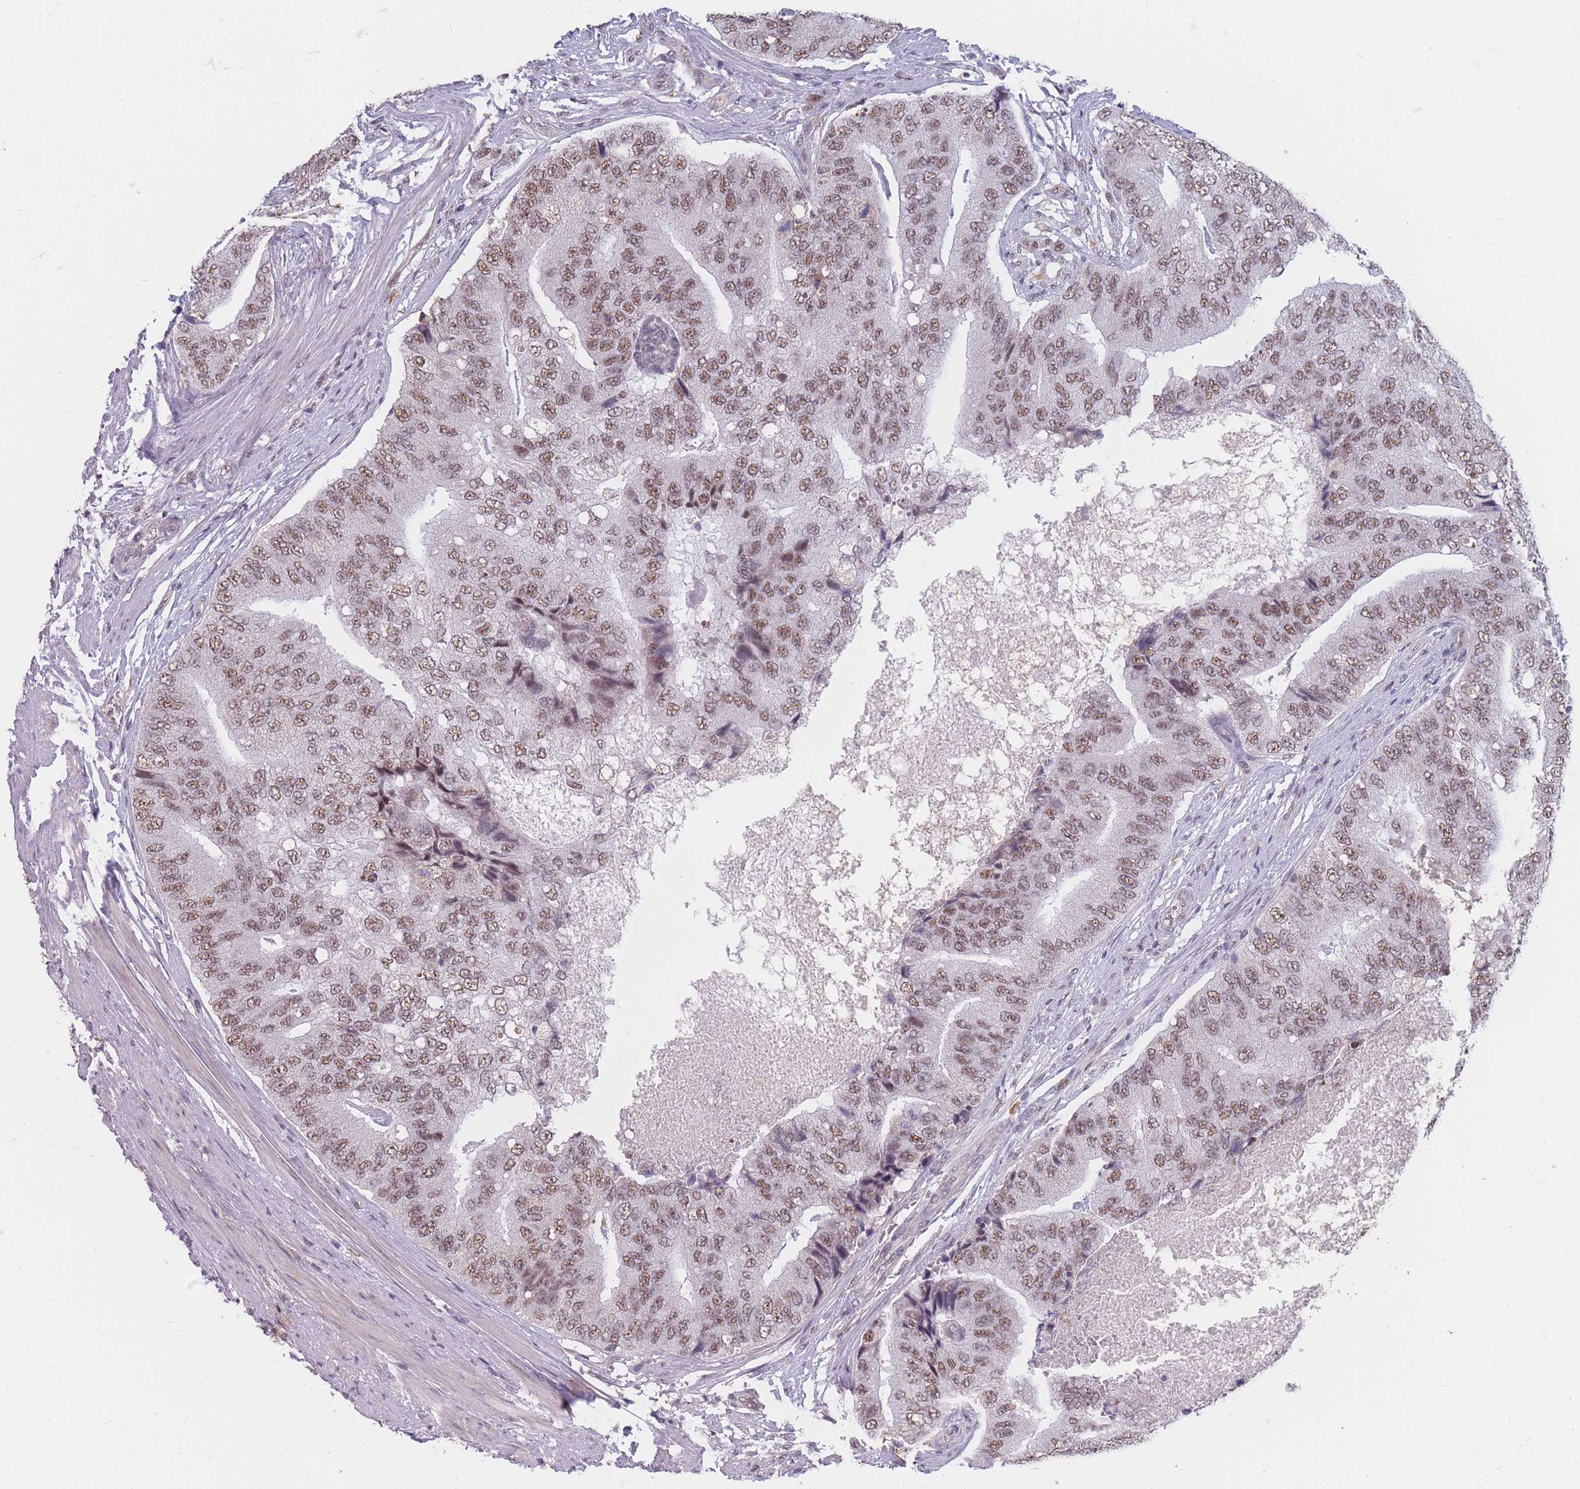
{"staining": {"intensity": "moderate", "quantity": ">75%", "location": "nuclear"}, "tissue": "prostate cancer", "cell_type": "Tumor cells", "image_type": "cancer", "snomed": [{"axis": "morphology", "description": "Adenocarcinoma, High grade"}, {"axis": "topography", "description": "Prostate"}], "caption": "Brown immunohistochemical staining in prostate cancer (adenocarcinoma (high-grade)) exhibits moderate nuclear staining in about >75% of tumor cells.", "gene": "SNRPA1", "patient": {"sex": "male", "age": 70}}